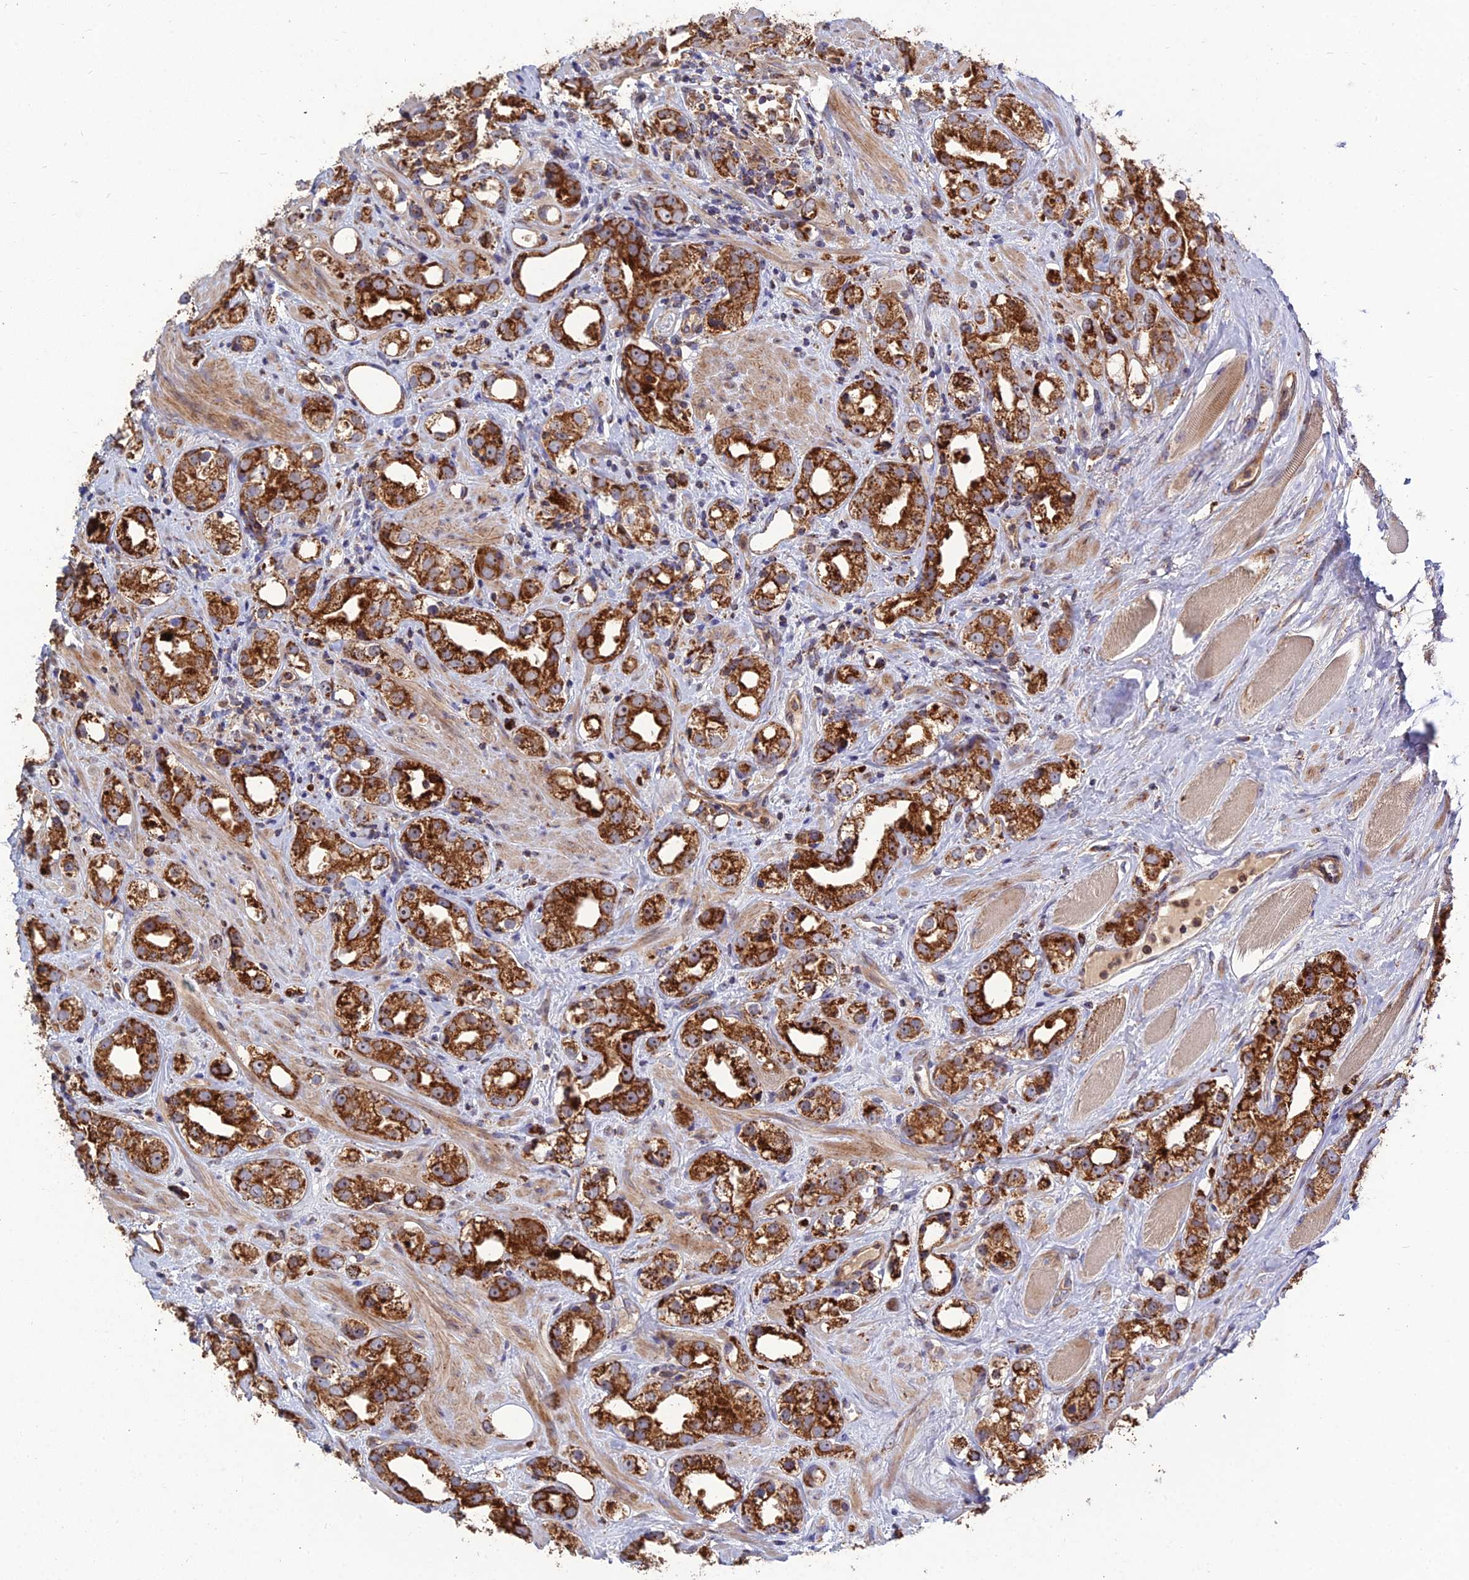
{"staining": {"intensity": "strong", "quantity": ">75%", "location": "cytoplasmic/membranous"}, "tissue": "prostate cancer", "cell_type": "Tumor cells", "image_type": "cancer", "snomed": [{"axis": "morphology", "description": "Adenocarcinoma, NOS"}, {"axis": "topography", "description": "Prostate"}], "caption": "Immunohistochemical staining of human adenocarcinoma (prostate) shows strong cytoplasmic/membranous protein positivity in approximately >75% of tumor cells.", "gene": "RIC8B", "patient": {"sex": "male", "age": 79}}